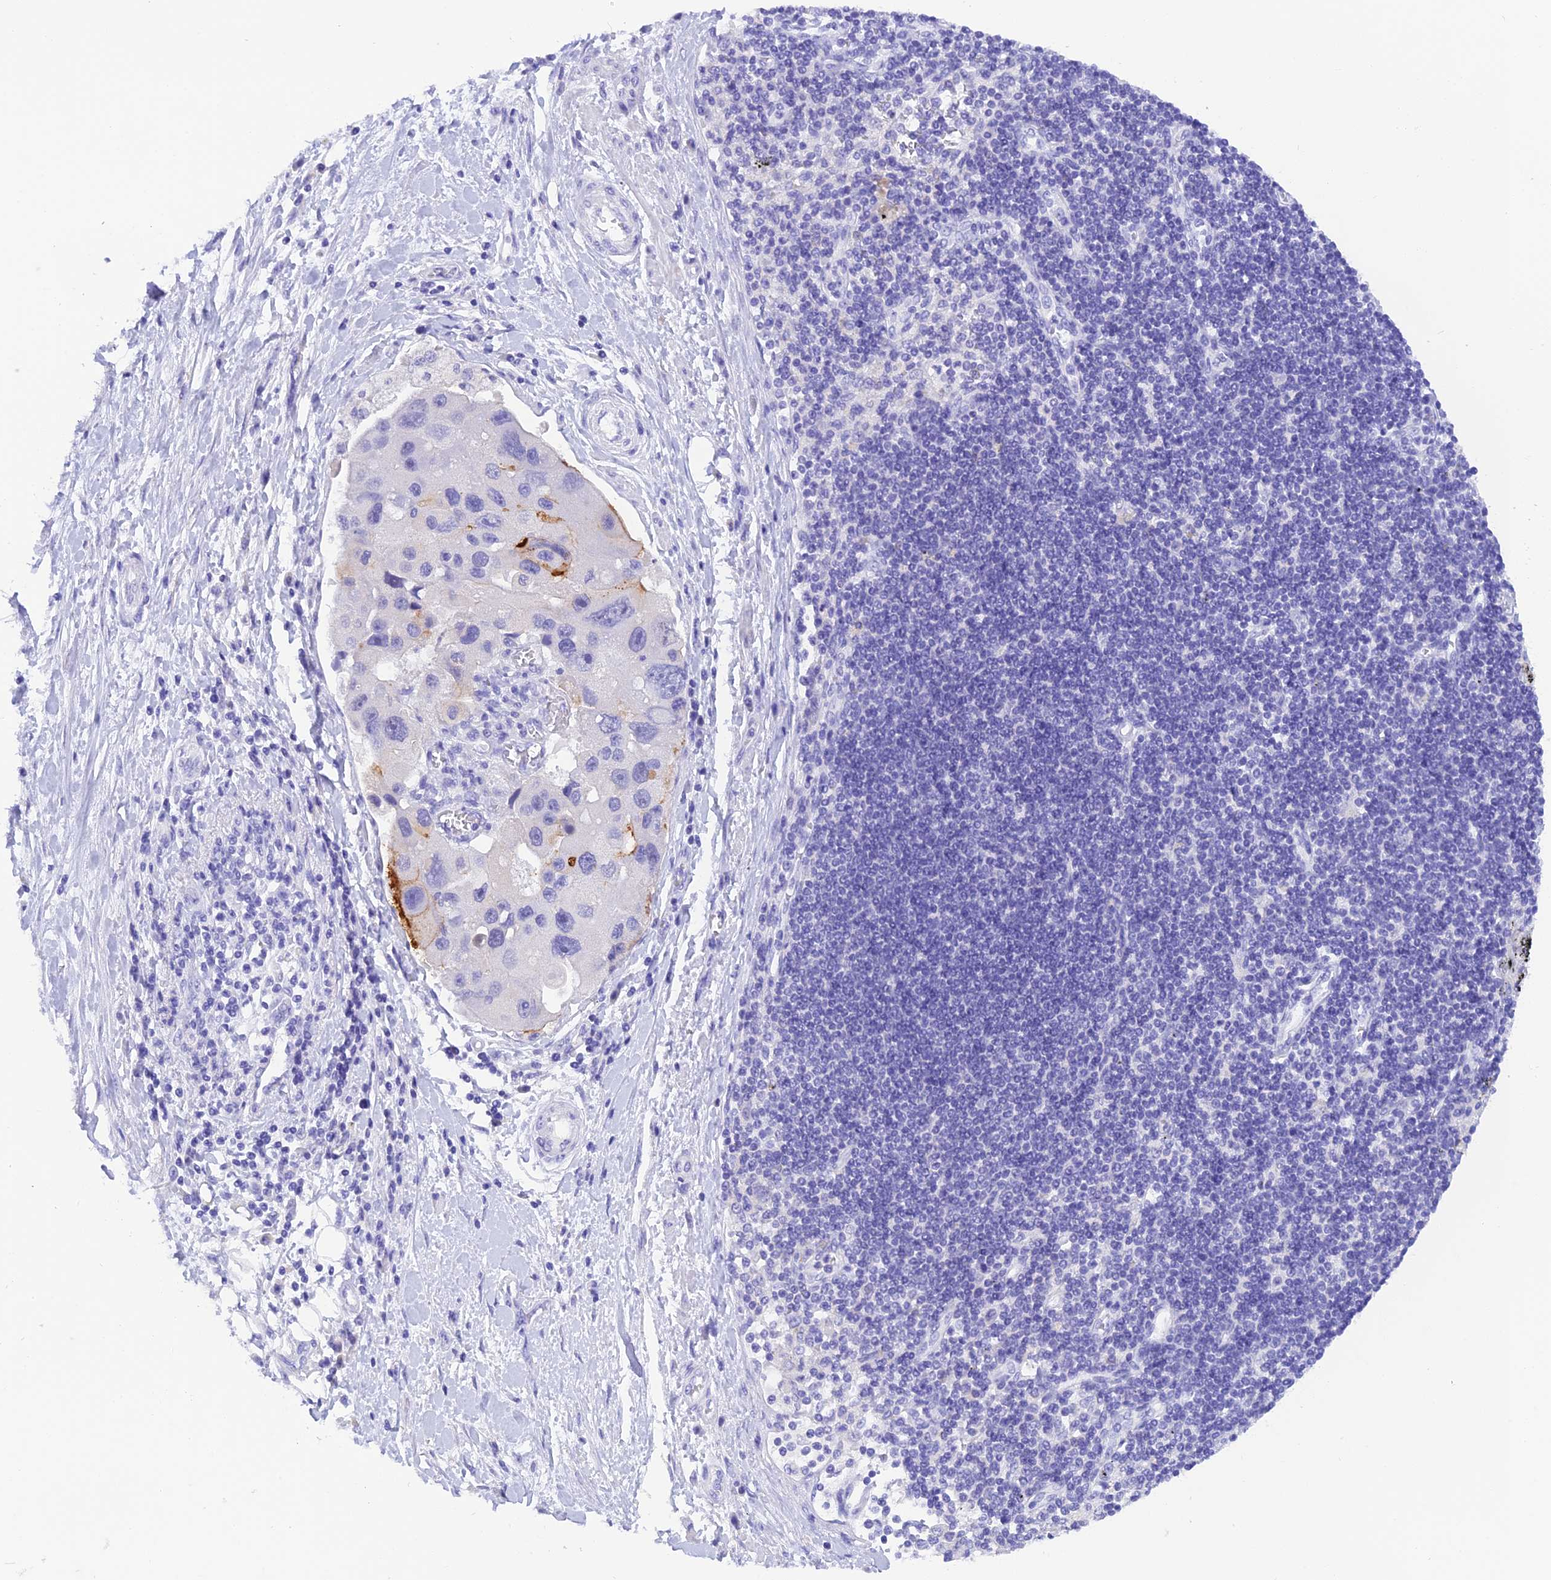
{"staining": {"intensity": "negative", "quantity": "none", "location": "none"}, "tissue": "lung cancer", "cell_type": "Tumor cells", "image_type": "cancer", "snomed": [{"axis": "morphology", "description": "Adenocarcinoma, NOS"}, {"axis": "topography", "description": "Lung"}], "caption": "Tumor cells are negative for protein expression in human lung cancer.", "gene": "KDELR3", "patient": {"sex": "female", "age": 54}}